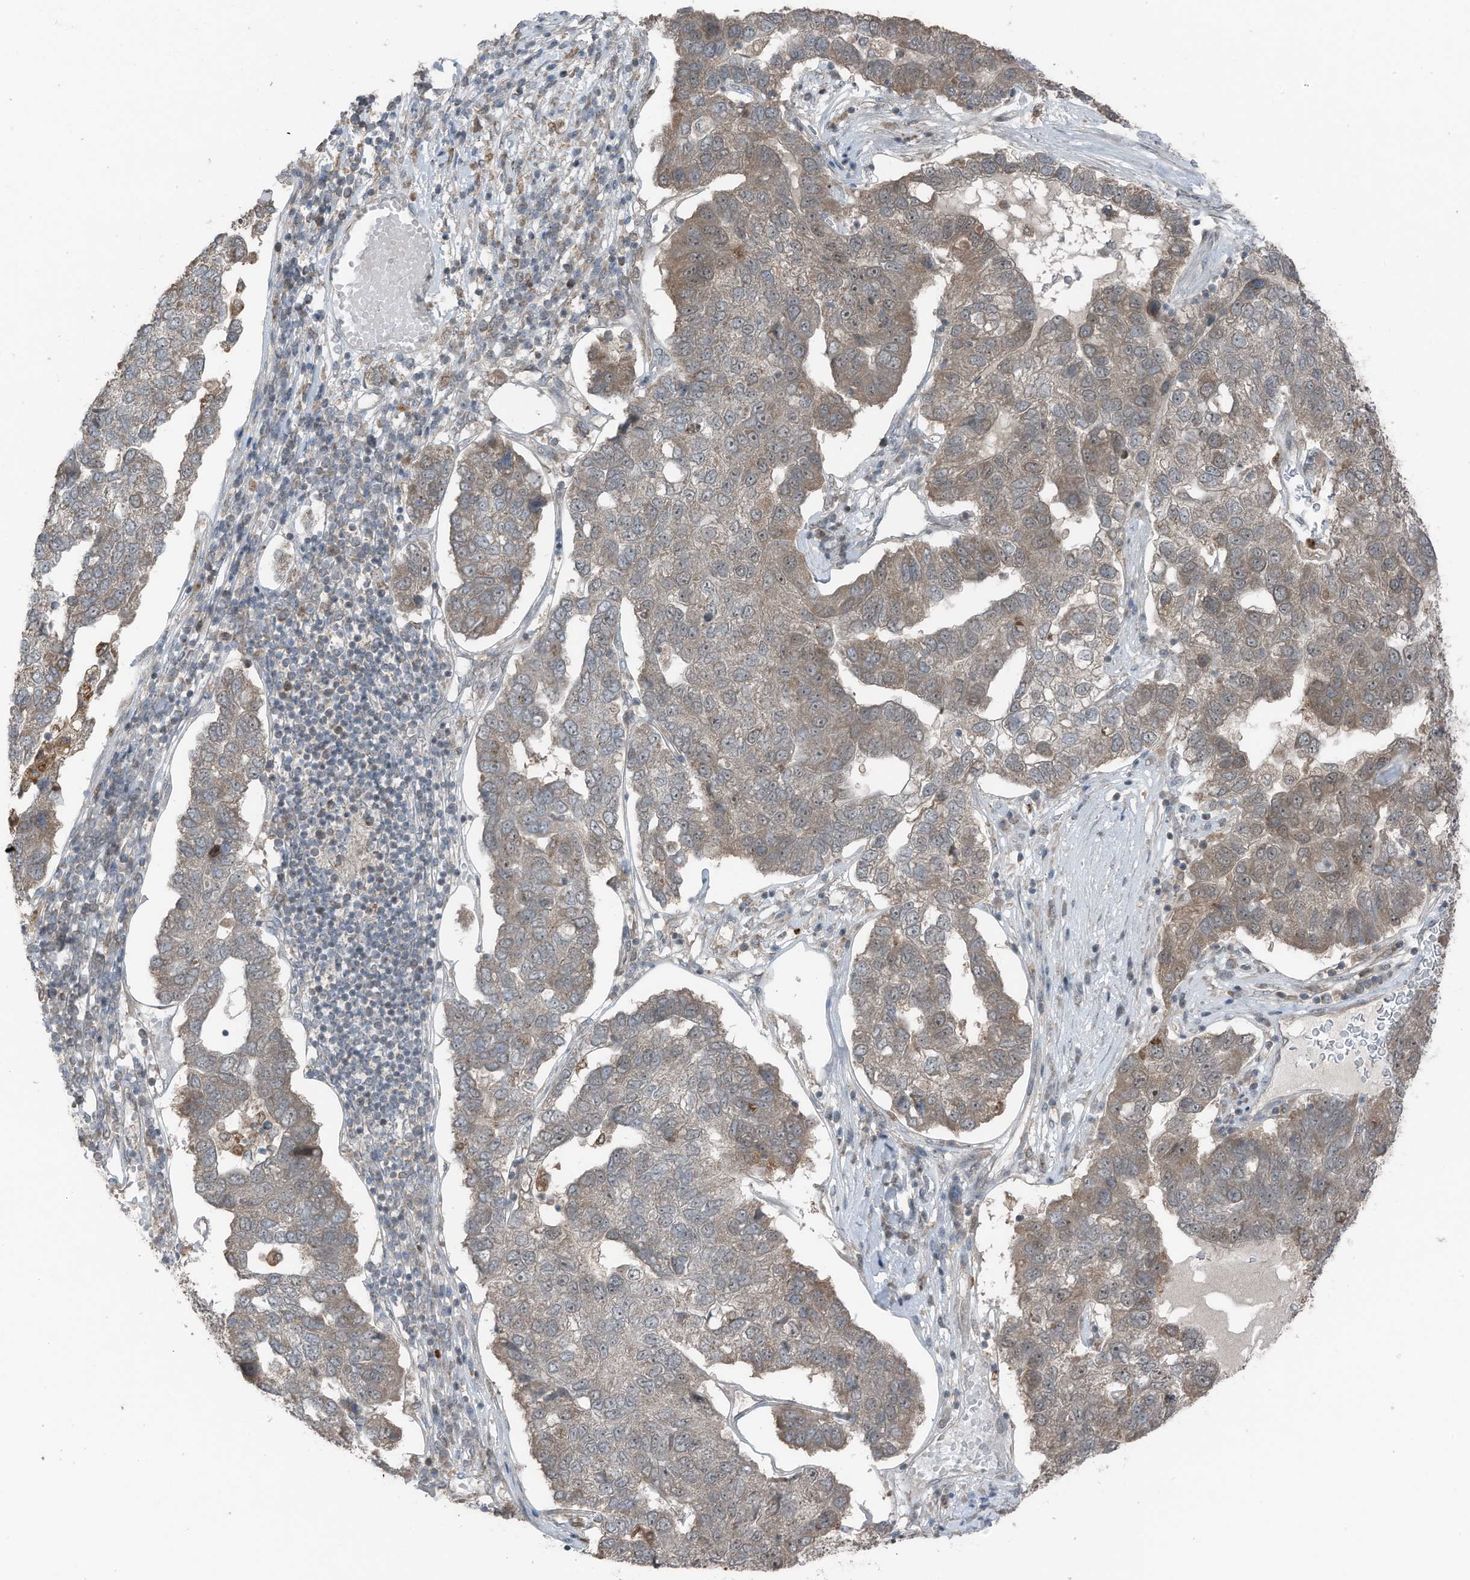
{"staining": {"intensity": "weak", "quantity": "25%-75%", "location": "cytoplasmic/membranous"}, "tissue": "pancreatic cancer", "cell_type": "Tumor cells", "image_type": "cancer", "snomed": [{"axis": "morphology", "description": "Adenocarcinoma, NOS"}, {"axis": "topography", "description": "Pancreas"}], "caption": "Weak cytoplasmic/membranous positivity is seen in approximately 25%-75% of tumor cells in pancreatic cancer (adenocarcinoma).", "gene": "TXNDC9", "patient": {"sex": "female", "age": 61}}